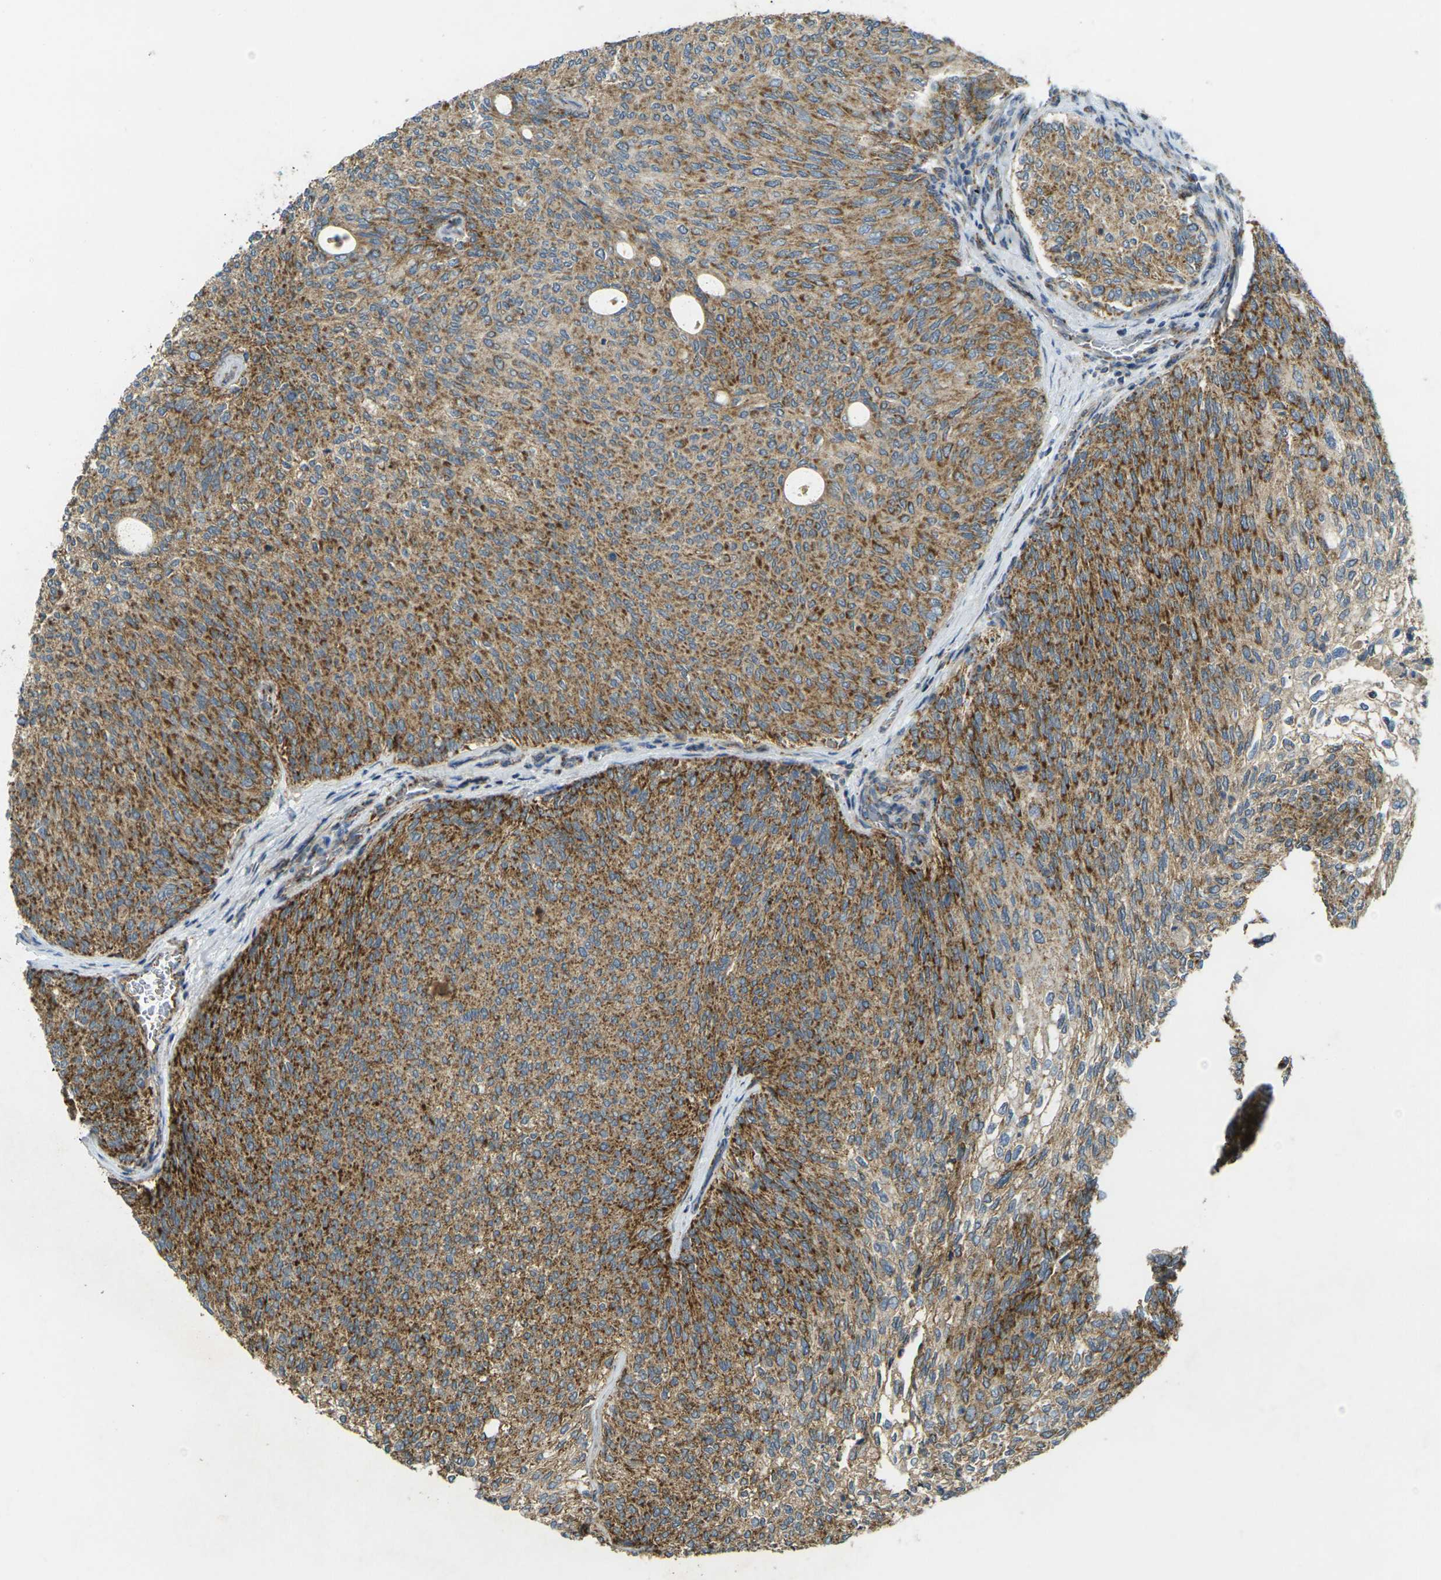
{"staining": {"intensity": "moderate", "quantity": ">75%", "location": "cytoplasmic/membranous"}, "tissue": "urothelial cancer", "cell_type": "Tumor cells", "image_type": "cancer", "snomed": [{"axis": "morphology", "description": "Urothelial carcinoma, Low grade"}, {"axis": "topography", "description": "Urinary bladder"}], "caption": "Immunohistochemistry micrograph of human urothelial cancer stained for a protein (brown), which shows medium levels of moderate cytoplasmic/membranous staining in approximately >75% of tumor cells.", "gene": "IGF1R", "patient": {"sex": "female", "age": 79}}